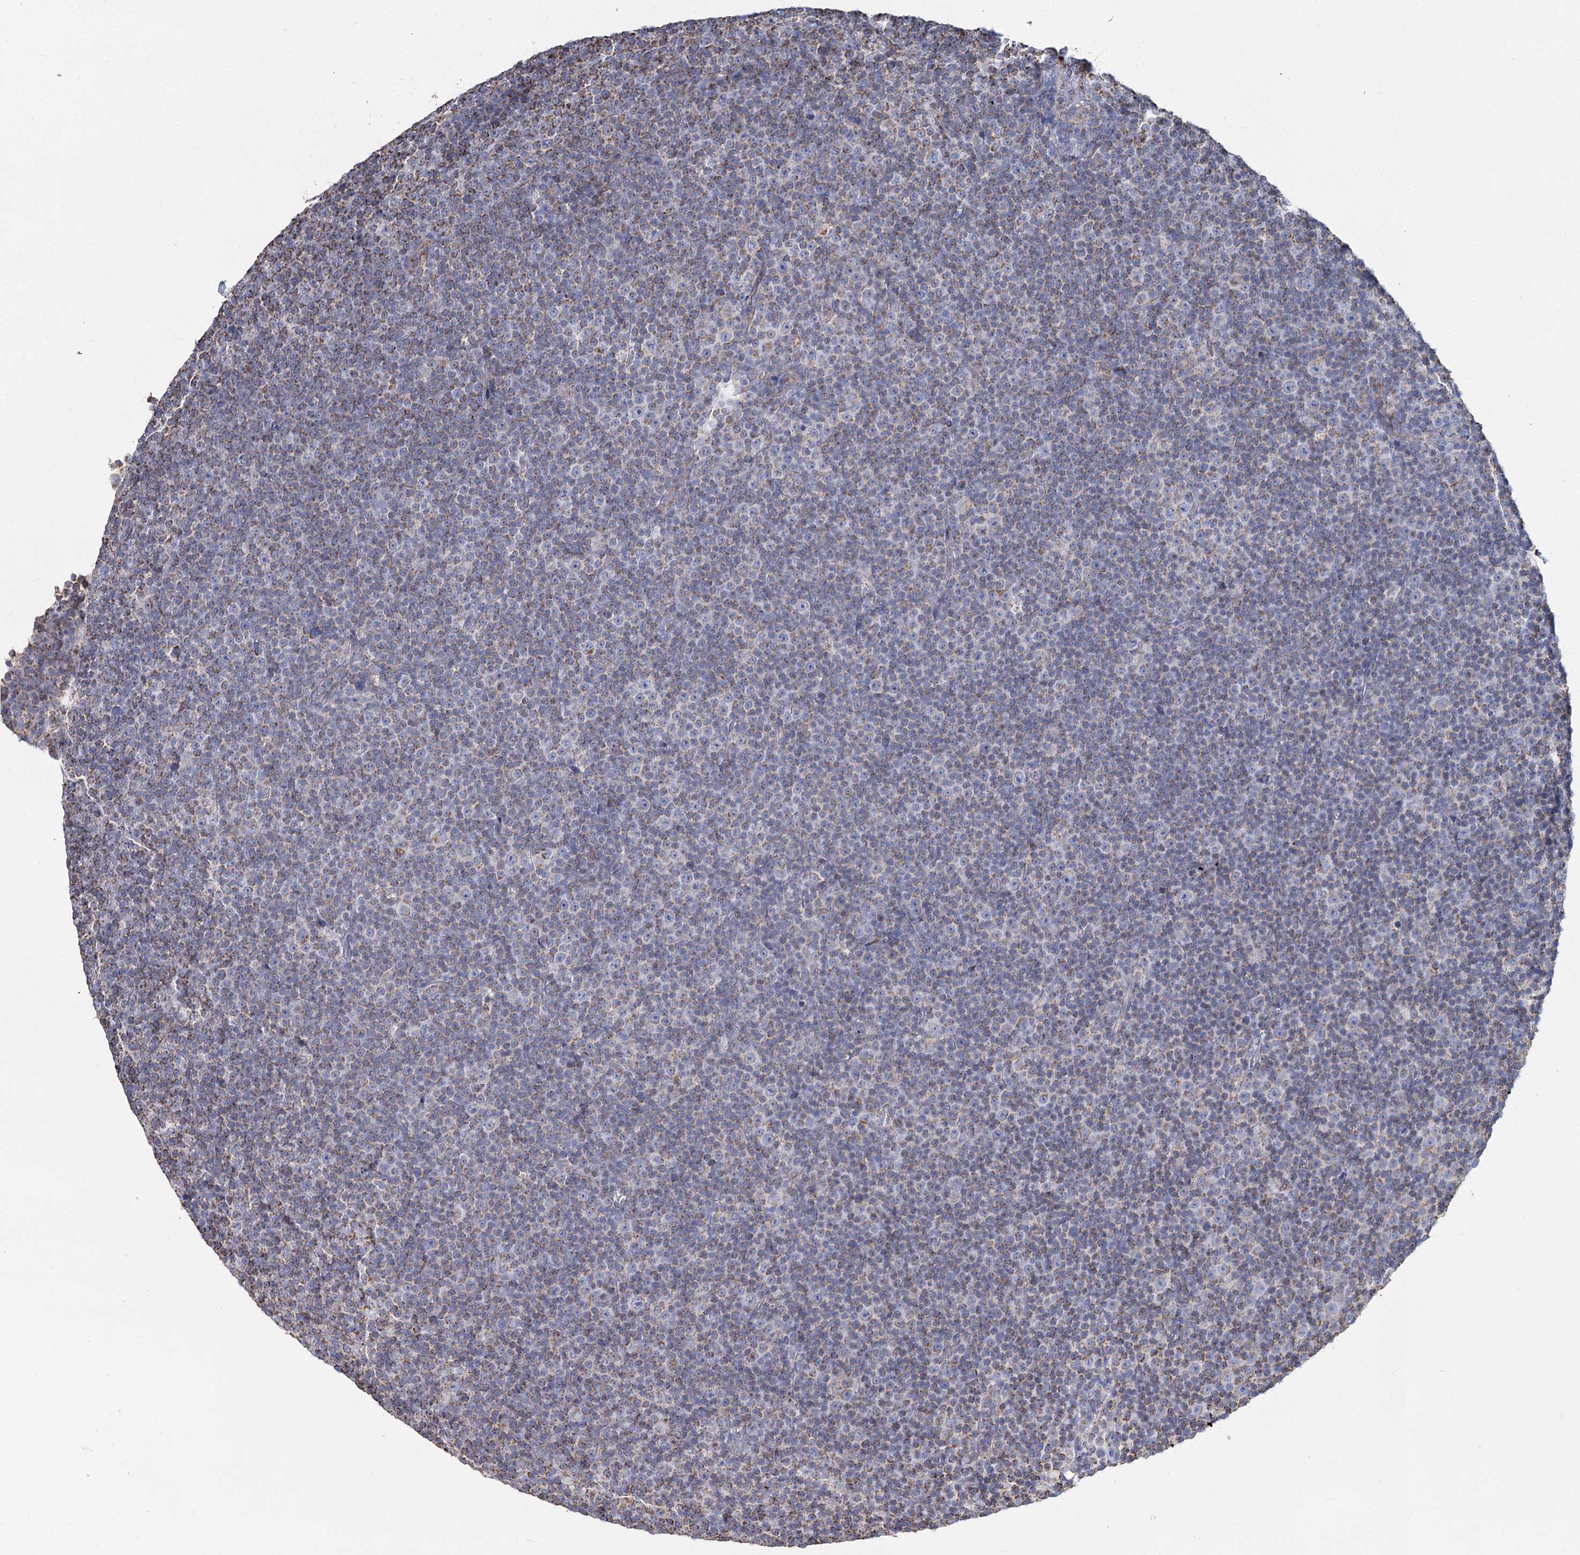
{"staining": {"intensity": "negative", "quantity": "none", "location": "none"}, "tissue": "lymphoma", "cell_type": "Tumor cells", "image_type": "cancer", "snomed": [{"axis": "morphology", "description": "Malignant lymphoma, non-Hodgkin's type, Low grade"}, {"axis": "topography", "description": "Lymph node"}], "caption": "Lymphoma was stained to show a protein in brown. There is no significant positivity in tumor cells.", "gene": "MRPL44", "patient": {"sex": "female", "age": 67}}